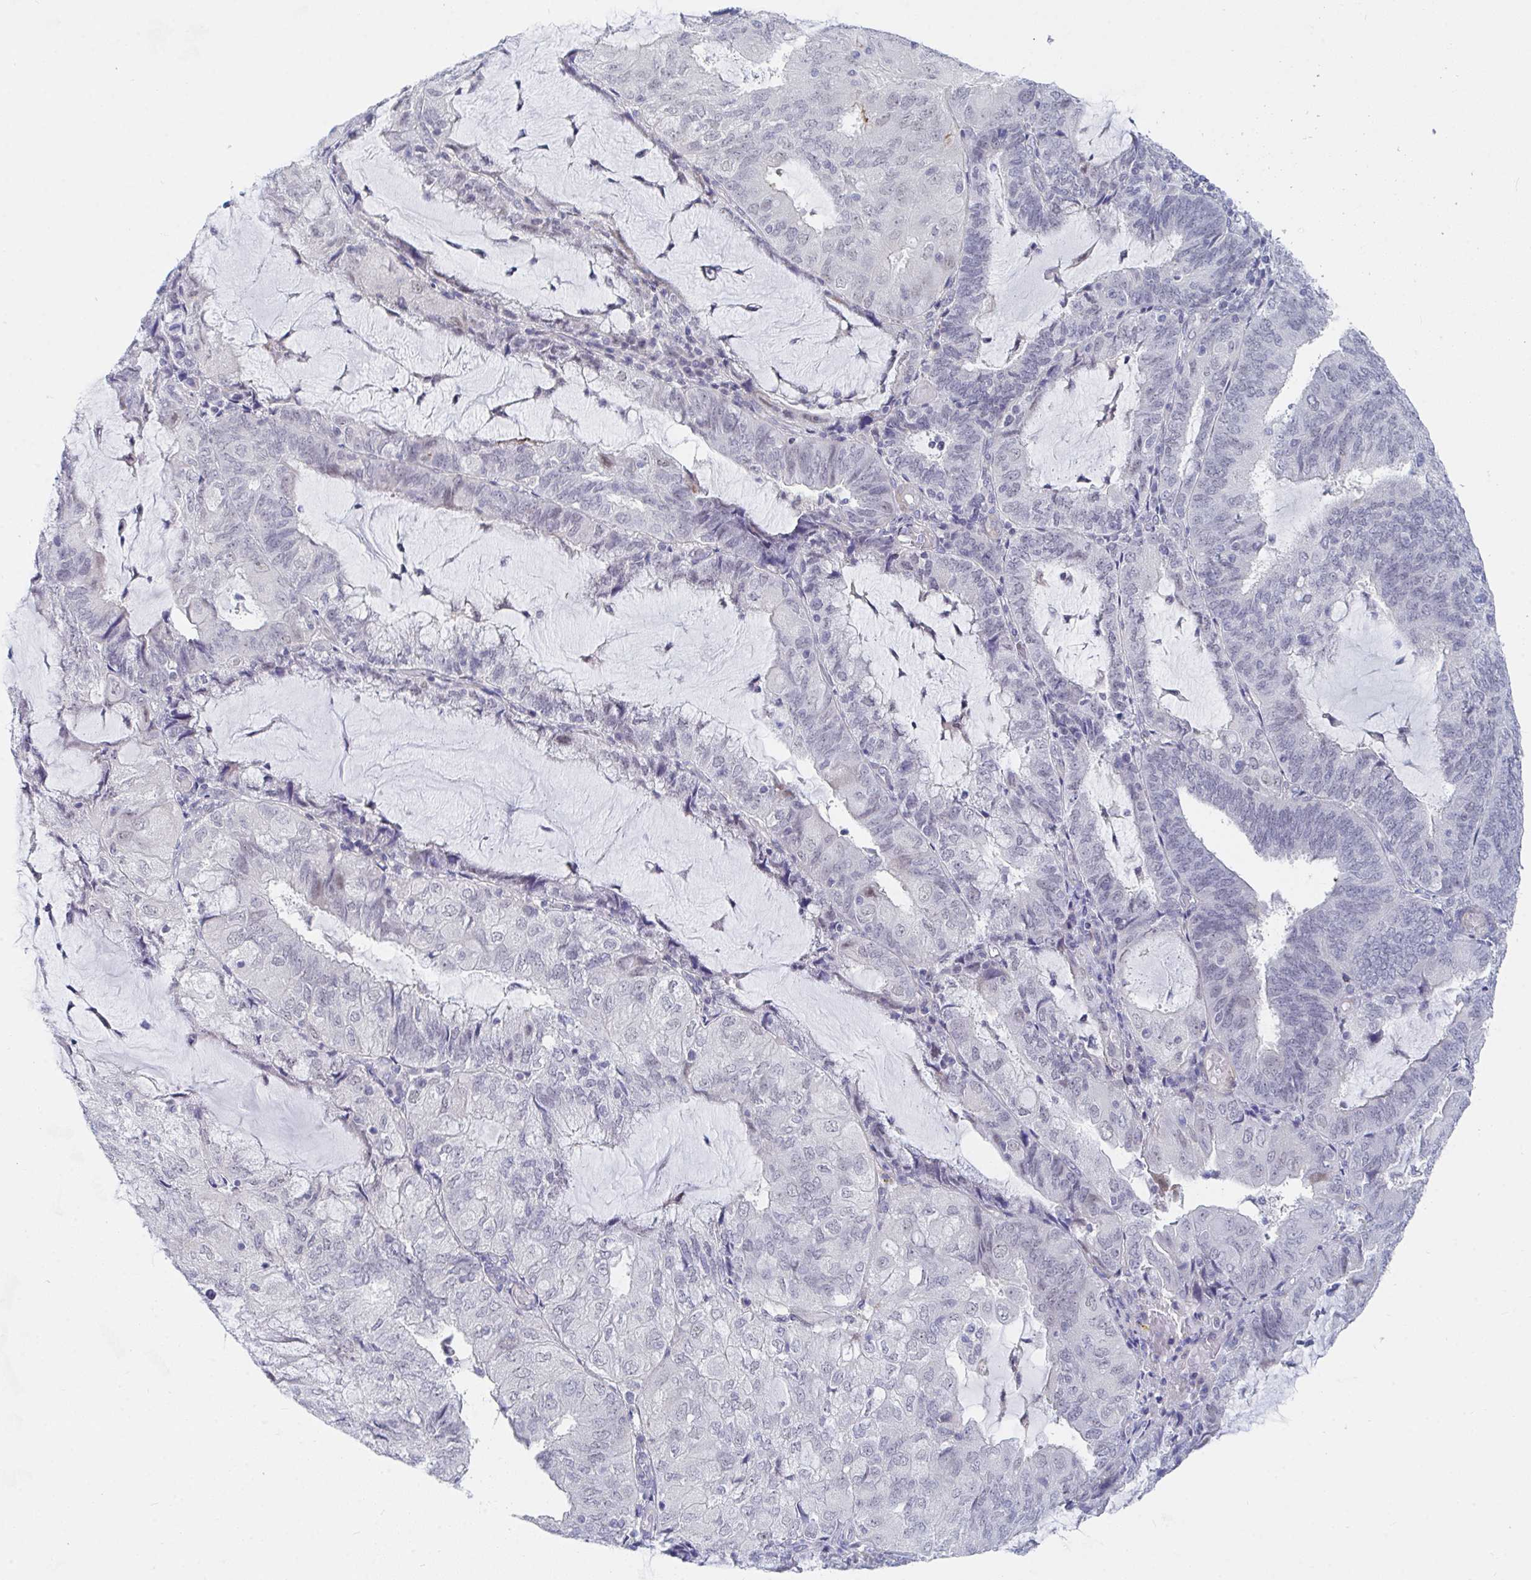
{"staining": {"intensity": "negative", "quantity": "none", "location": "none"}, "tissue": "endometrial cancer", "cell_type": "Tumor cells", "image_type": "cancer", "snomed": [{"axis": "morphology", "description": "Adenocarcinoma, NOS"}, {"axis": "topography", "description": "Endometrium"}], "caption": "An immunohistochemistry photomicrograph of endometrial cancer is shown. There is no staining in tumor cells of endometrial cancer.", "gene": "DAOA", "patient": {"sex": "female", "age": 81}}